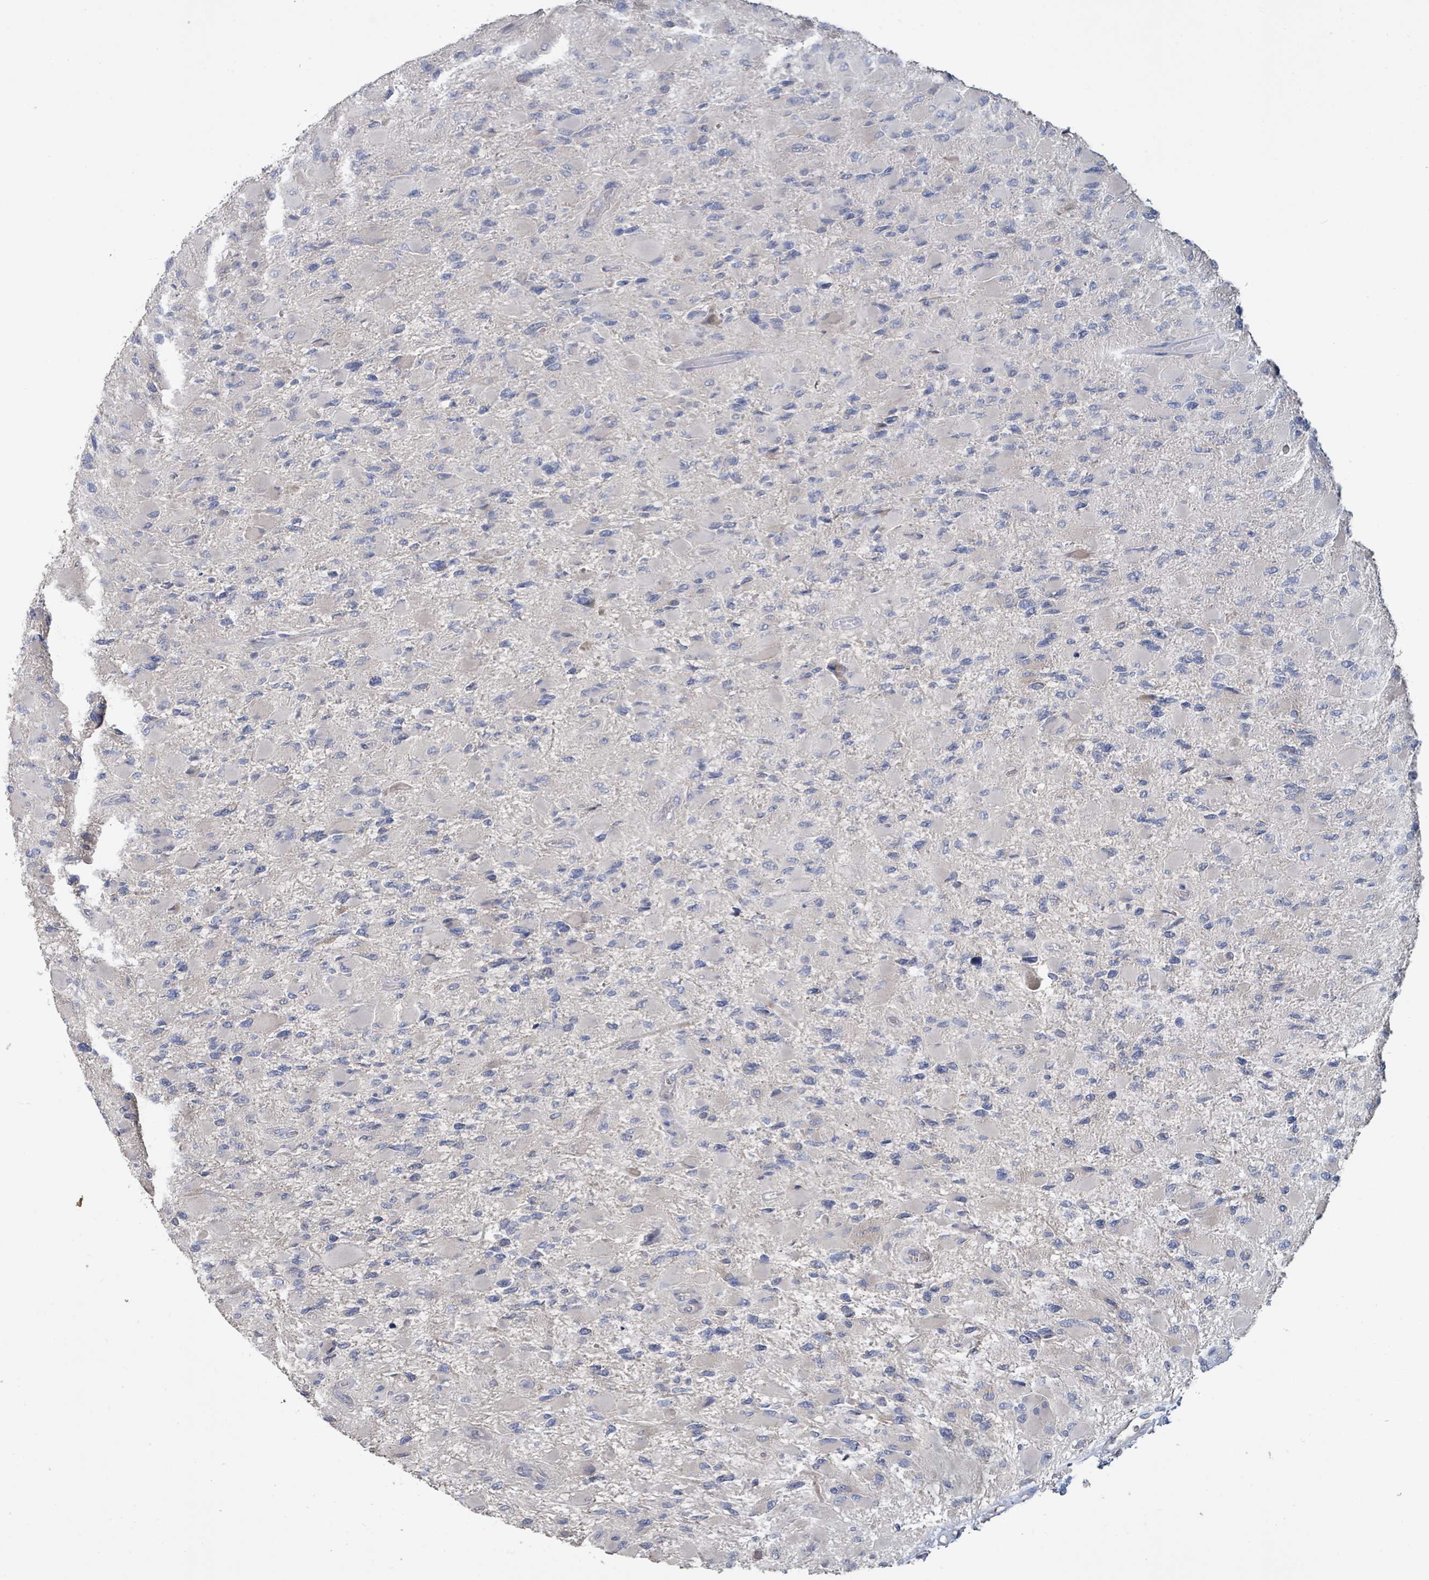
{"staining": {"intensity": "negative", "quantity": "none", "location": "none"}, "tissue": "glioma", "cell_type": "Tumor cells", "image_type": "cancer", "snomed": [{"axis": "morphology", "description": "Glioma, malignant, High grade"}, {"axis": "topography", "description": "Cerebral cortex"}], "caption": "High-grade glioma (malignant) was stained to show a protein in brown. There is no significant staining in tumor cells.", "gene": "KCNS2", "patient": {"sex": "female", "age": 36}}